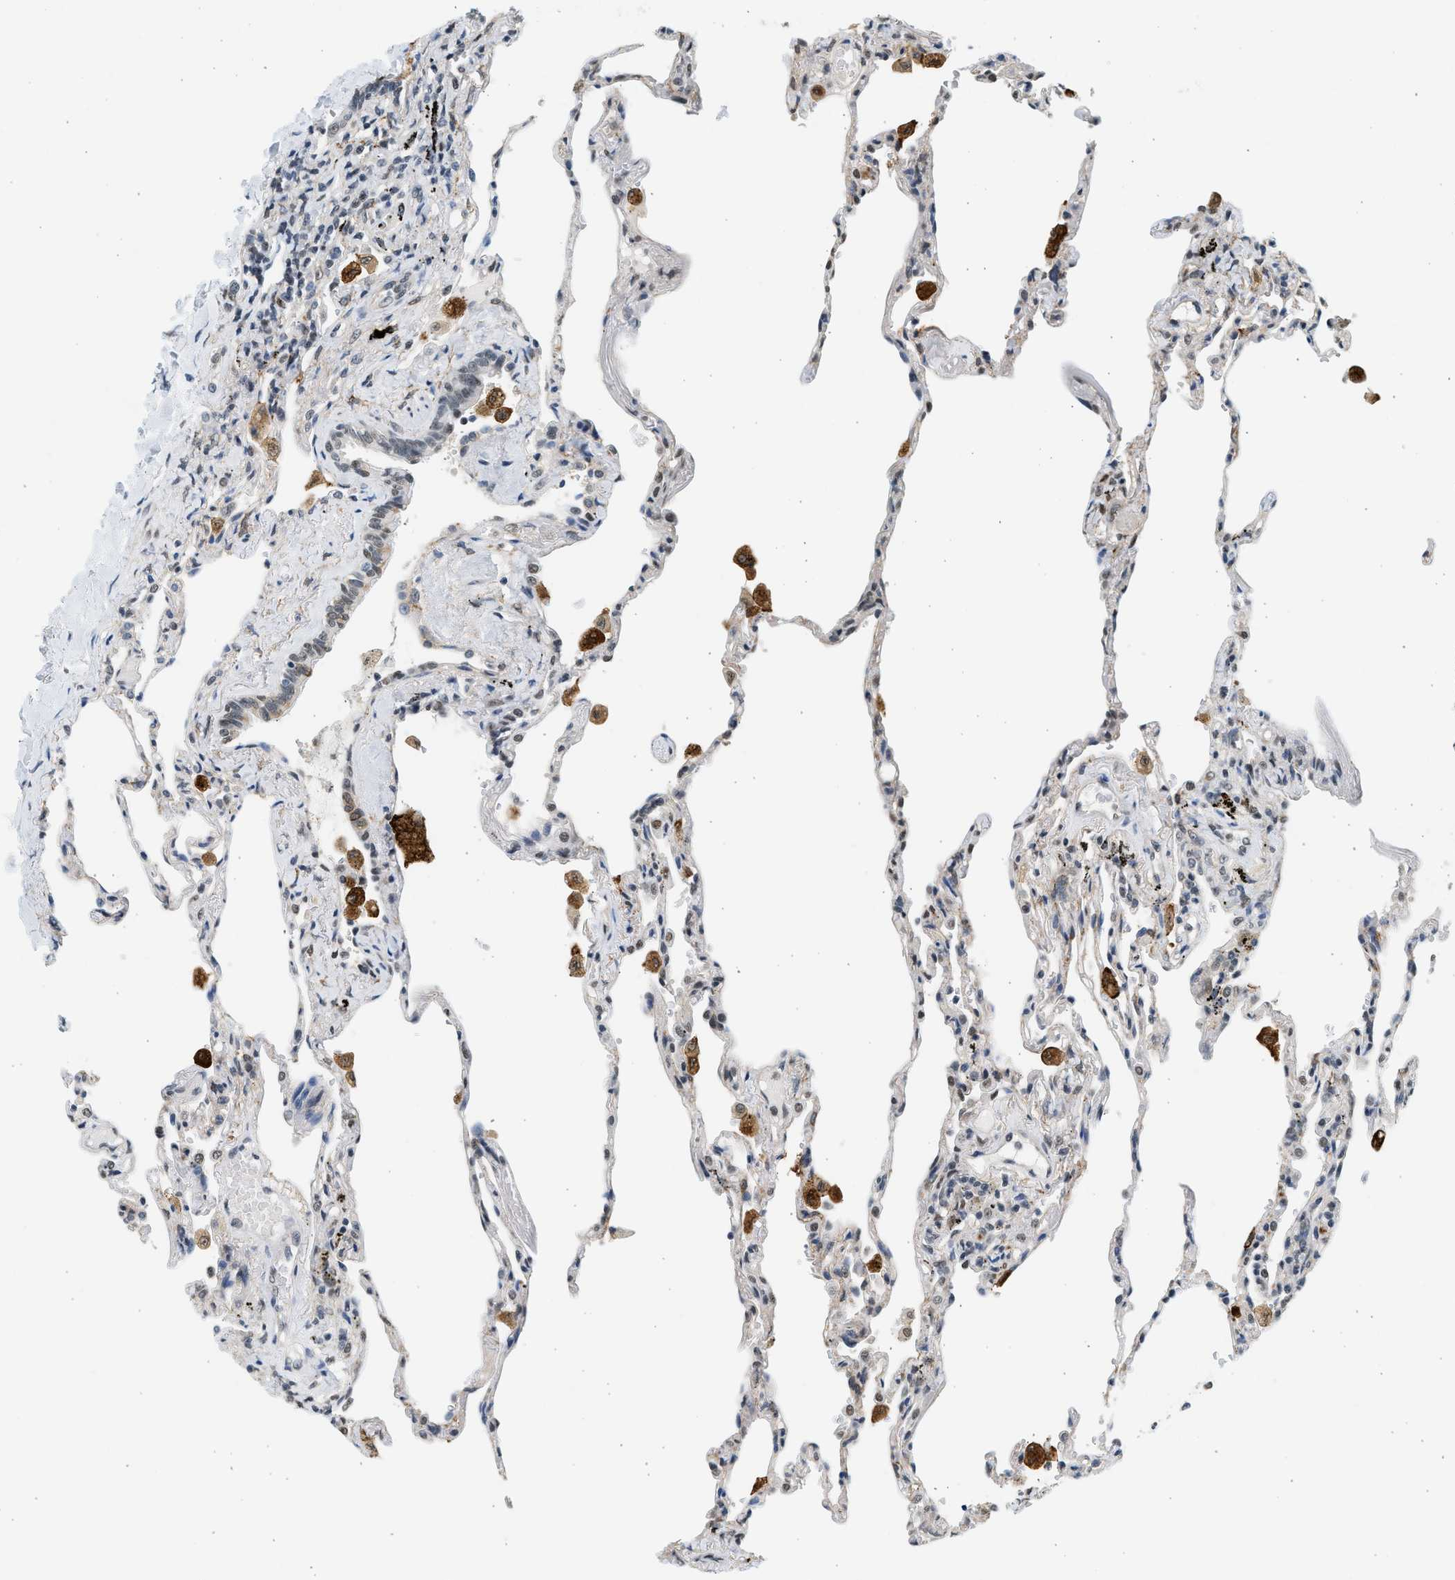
{"staining": {"intensity": "weak", "quantity": "<25%", "location": "cytoplasmic/membranous"}, "tissue": "lung", "cell_type": "Alveolar cells", "image_type": "normal", "snomed": [{"axis": "morphology", "description": "Normal tissue, NOS"}, {"axis": "topography", "description": "Lung"}], "caption": "DAB (3,3'-diaminobenzidine) immunohistochemical staining of normal human lung reveals no significant positivity in alveolar cells. (Stains: DAB (3,3'-diaminobenzidine) immunohistochemistry with hematoxylin counter stain, Microscopy: brightfield microscopy at high magnification).", "gene": "HIPK1", "patient": {"sex": "male", "age": 59}}